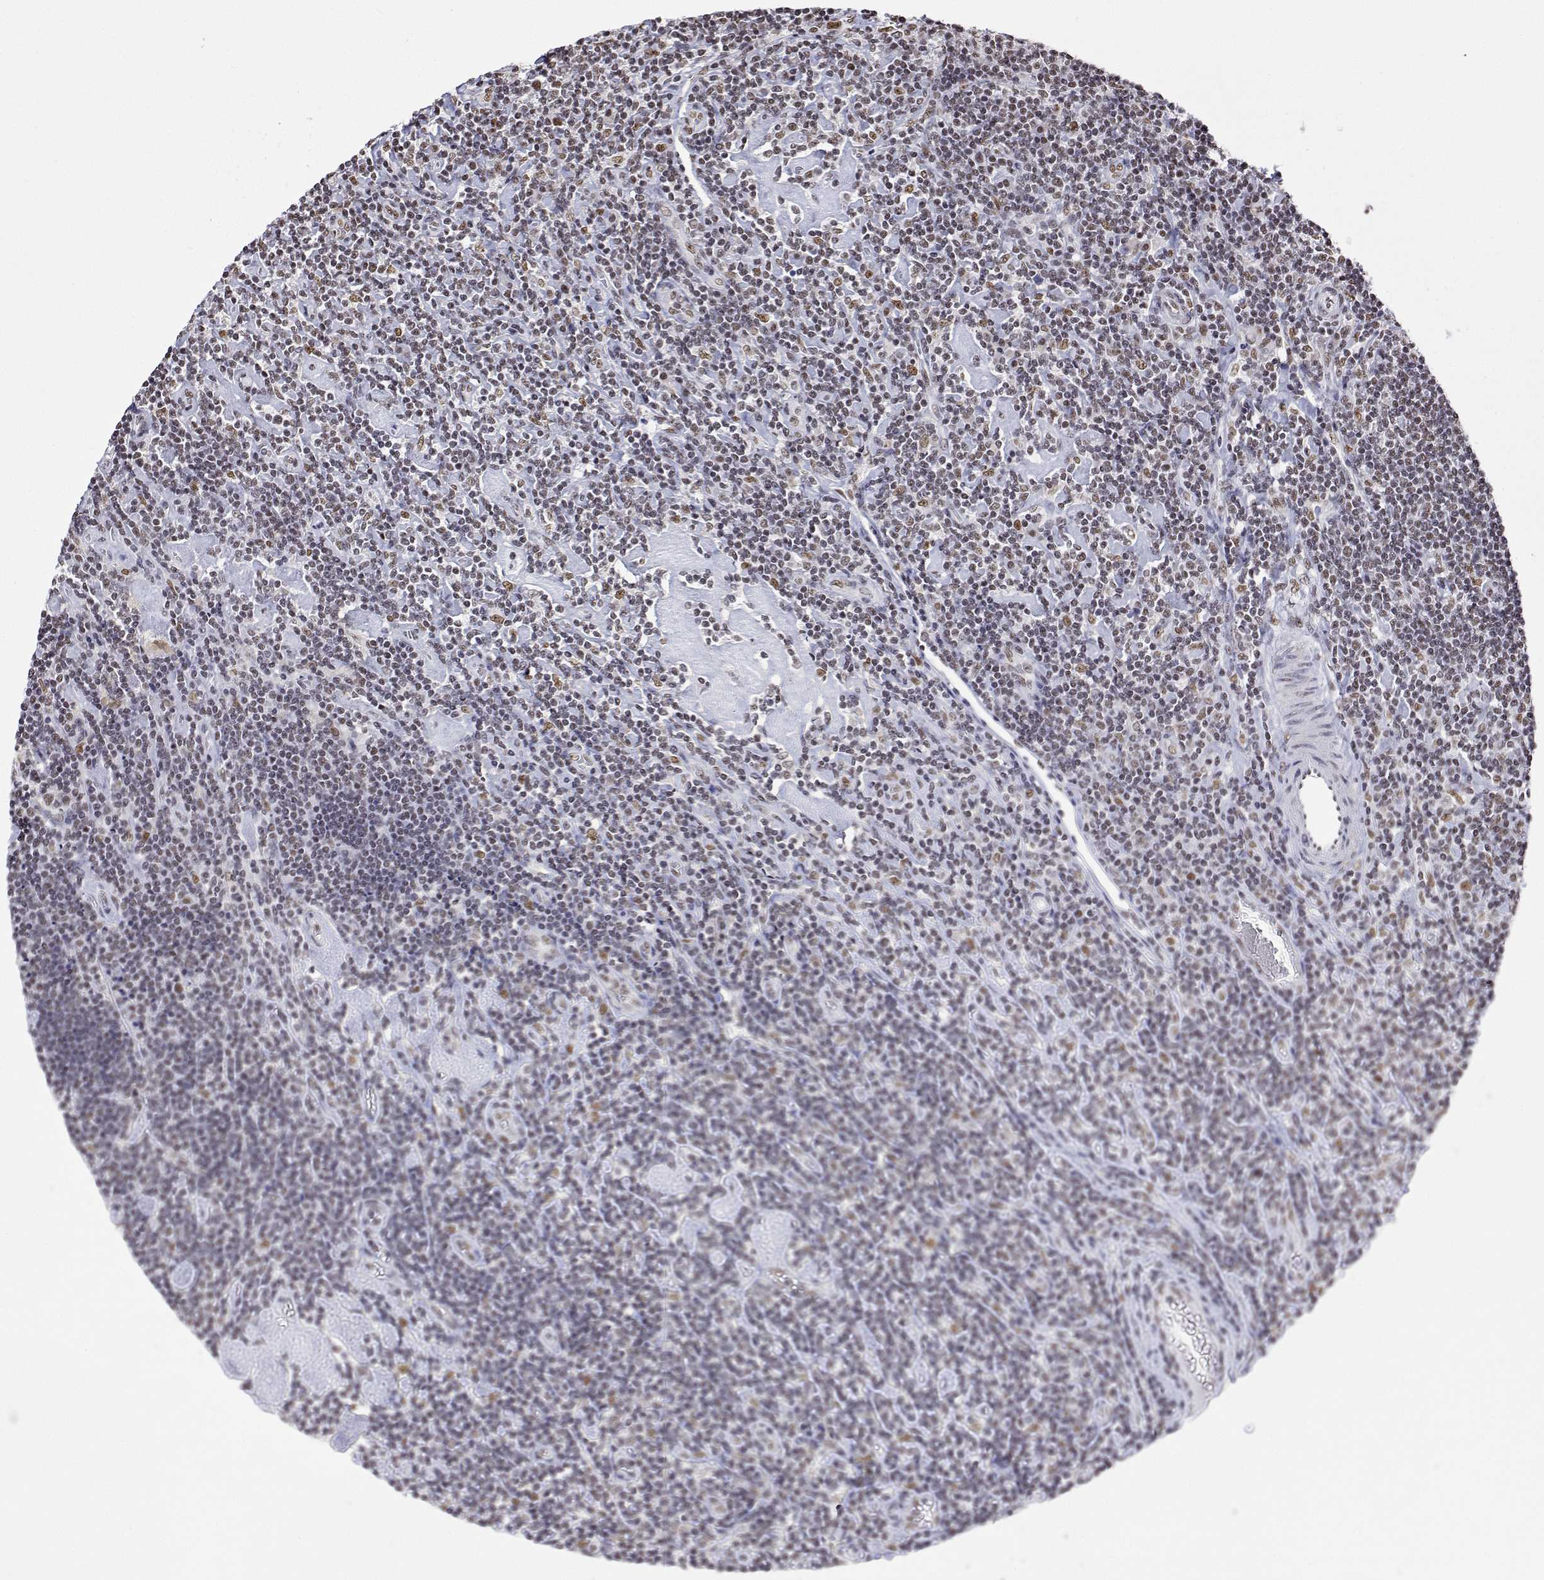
{"staining": {"intensity": "weak", "quantity": "25%-75%", "location": "nuclear"}, "tissue": "lymphoma", "cell_type": "Tumor cells", "image_type": "cancer", "snomed": [{"axis": "morphology", "description": "Hodgkin's disease, NOS"}, {"axis": "topography", "description": "Lymph node"}], "caption": "Lymphoma stained for a protein (brown) exhibits weak nuclear positive positivity in approximately 25%-75% of tumor cells.", "gene": "ADAR", "patient": {"sex": "male", "age": 40}}